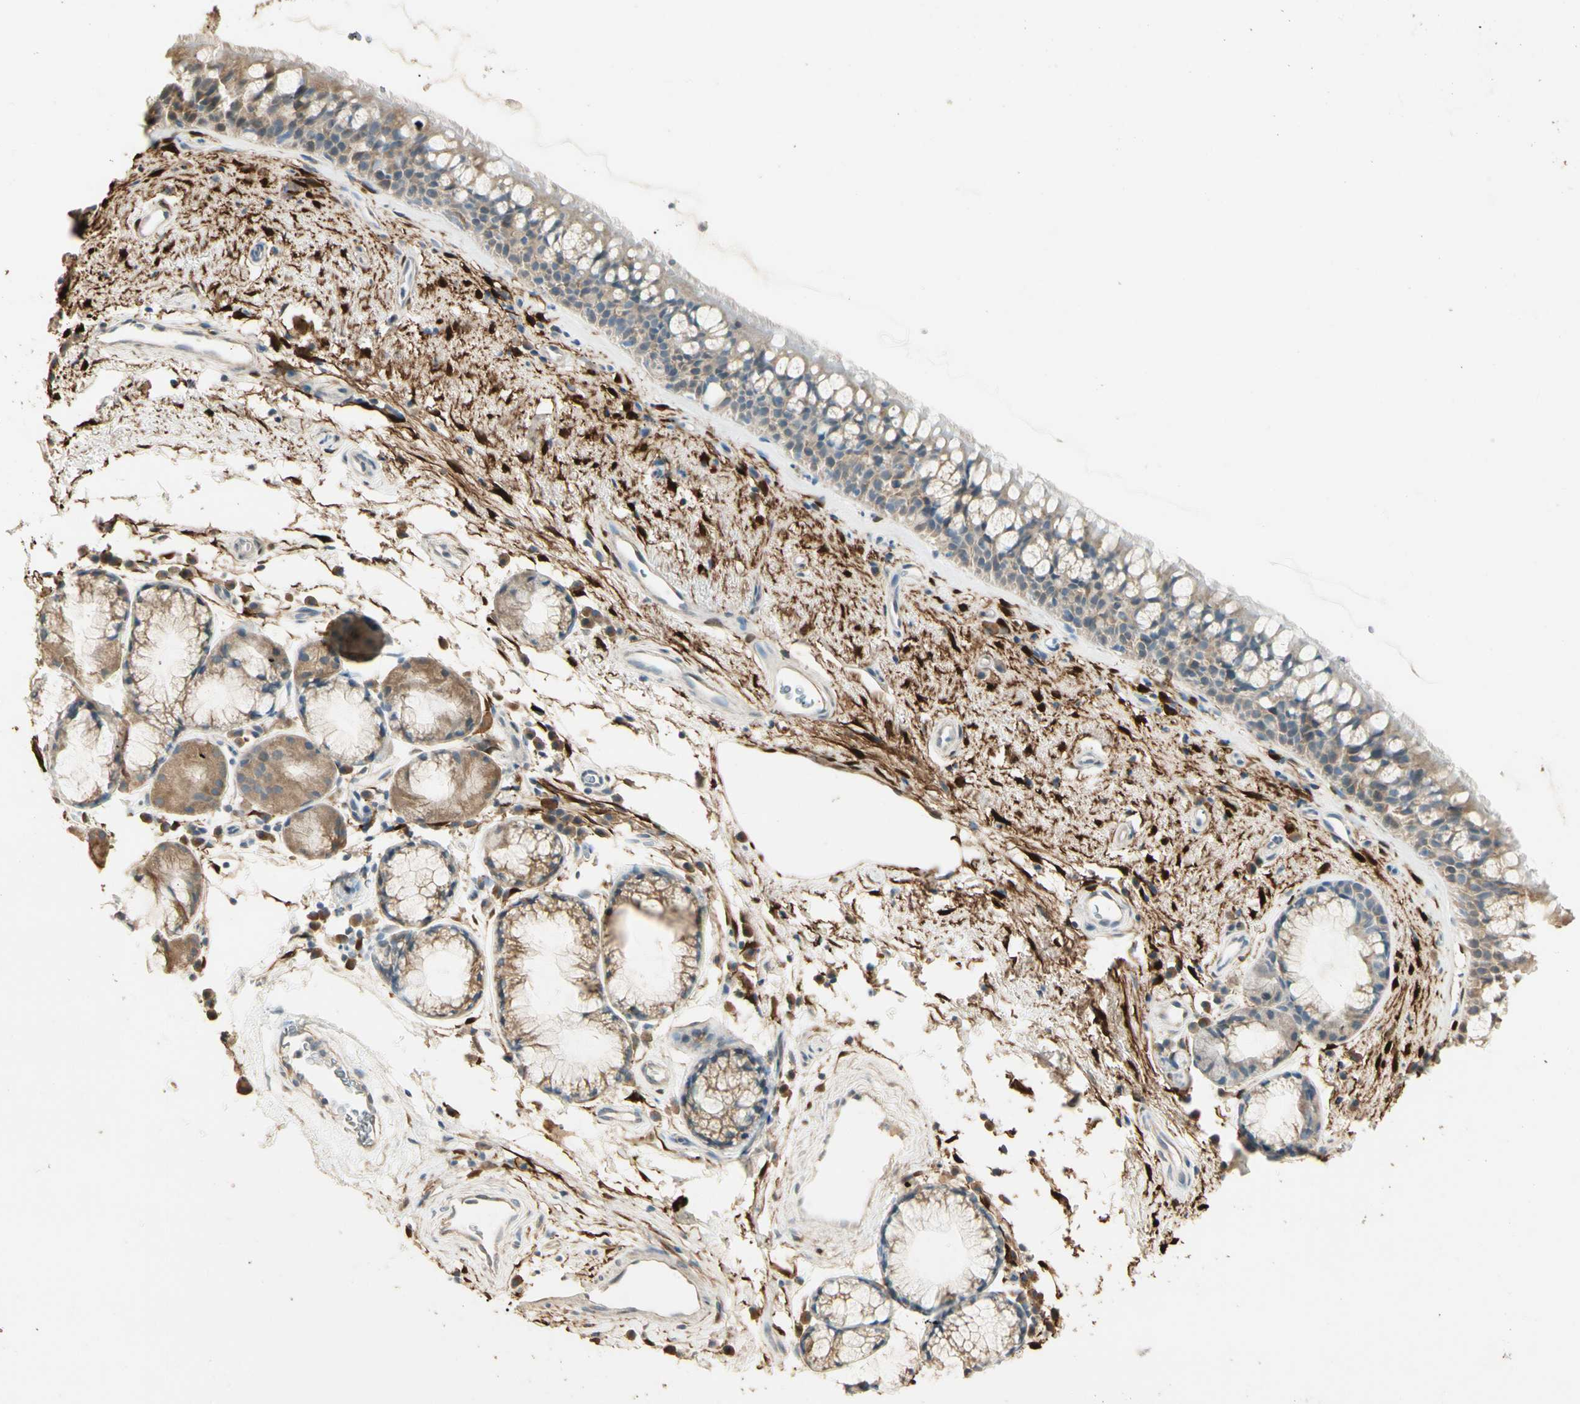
{"staining": {"intensity": "weak", "quantity": ">75%", "location": "cytoplasmic/membranous"}, "tissue": "bronchus", "cell_type": "Respiratory epithelial cells", "image_type": "normal", "snomed": [{"axis": "morphology", "description": "Normal tissue, NOS"}, {"axis": "topography", "description": "Bronchus"}], "caption": "Human bronchus stained with a brown dye demonstrates weak cytoplasmic/membranous positive expression in about >75% of respiratory epithelial cells.", "gene": "GNE", "patient": {"sex": "female", "age": 54}}